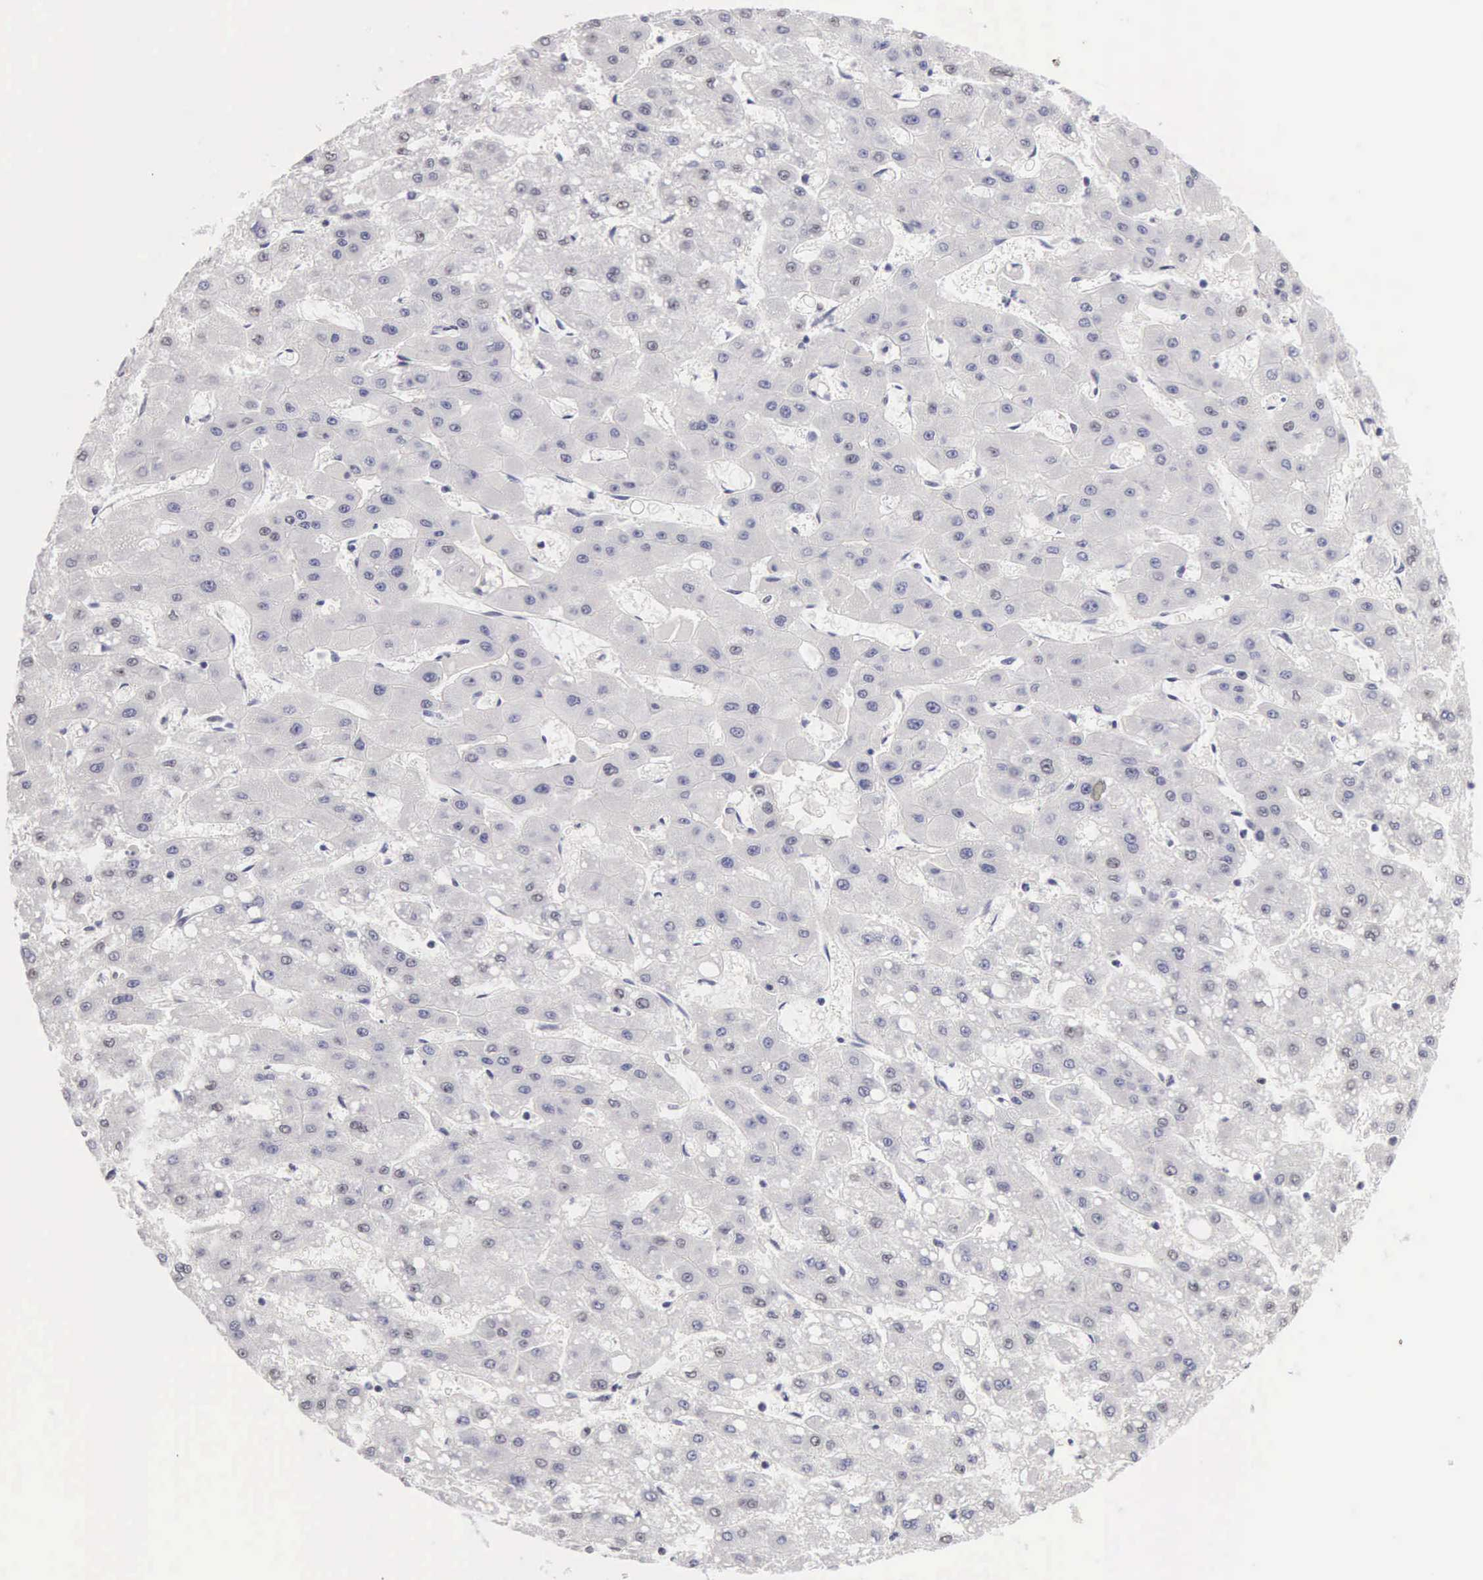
{"staining": {"intensity": "negative", "quantity": "none", "location": "none"}, "tissue": "liver cancer", "cell_type": "Tumor cells", "image_type": "cancer", "snomed": [{"axis": "morphology", "description": "Carcinoma, Hepatocellular, NOS"}, {"axis": "topography", "description": "Liver"}], "caption": "A photomicrograph of hepatocellular carcinoma (liver) stained for a protein demonstrates no brown staining in tumor cells. The staining is performed using DAB (3,3'-diaminobenzidine) brown chromogen with nuclei counter-stained in using hematoxylin.", "gene": "FAM47A", "patient": {"sex": "female", "age": 52}}